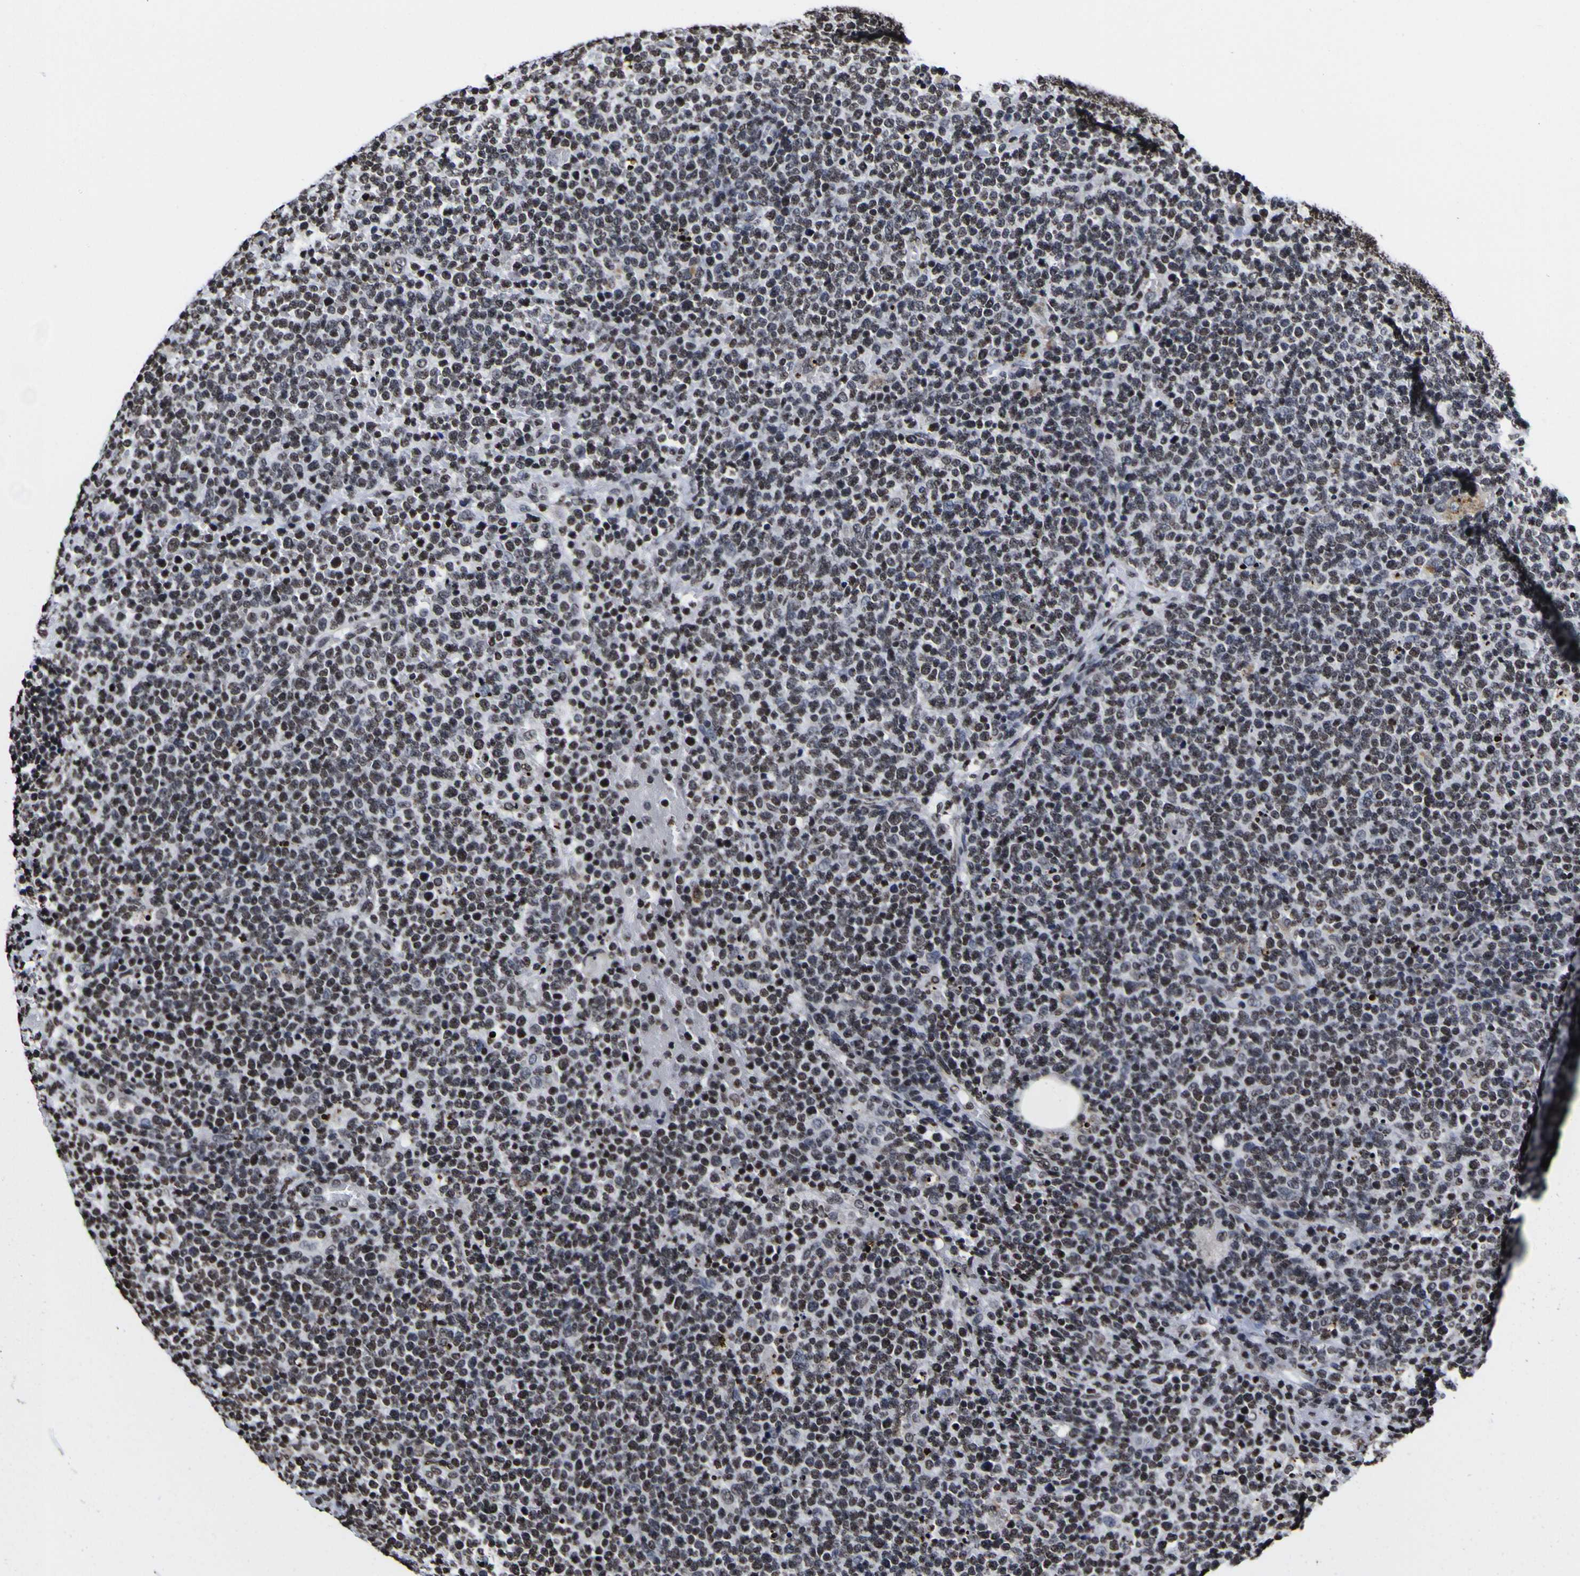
{"staining": {"intensity": "strong", "quantity": "25%-75%", "location": "nuclear"}, "tissue": "lymphoma", "cell_type": "Tumor cells", "image_type": "cancer", "snomed": [{"axis": "morphology", "description": "Malignant lymphoma, non-Hodgkin's type, High grade"}, {"axis": "topography", "description": "Lymph node"}], "caption": "Protein expression analysis of high-grade malignant lymphoma, non-Hodgkin's type exhibits strong nuclear staining in about 25%-75% of tumor cells.", "gene": "PIAS1", "patient": {"sex": "male", "age": 61}}